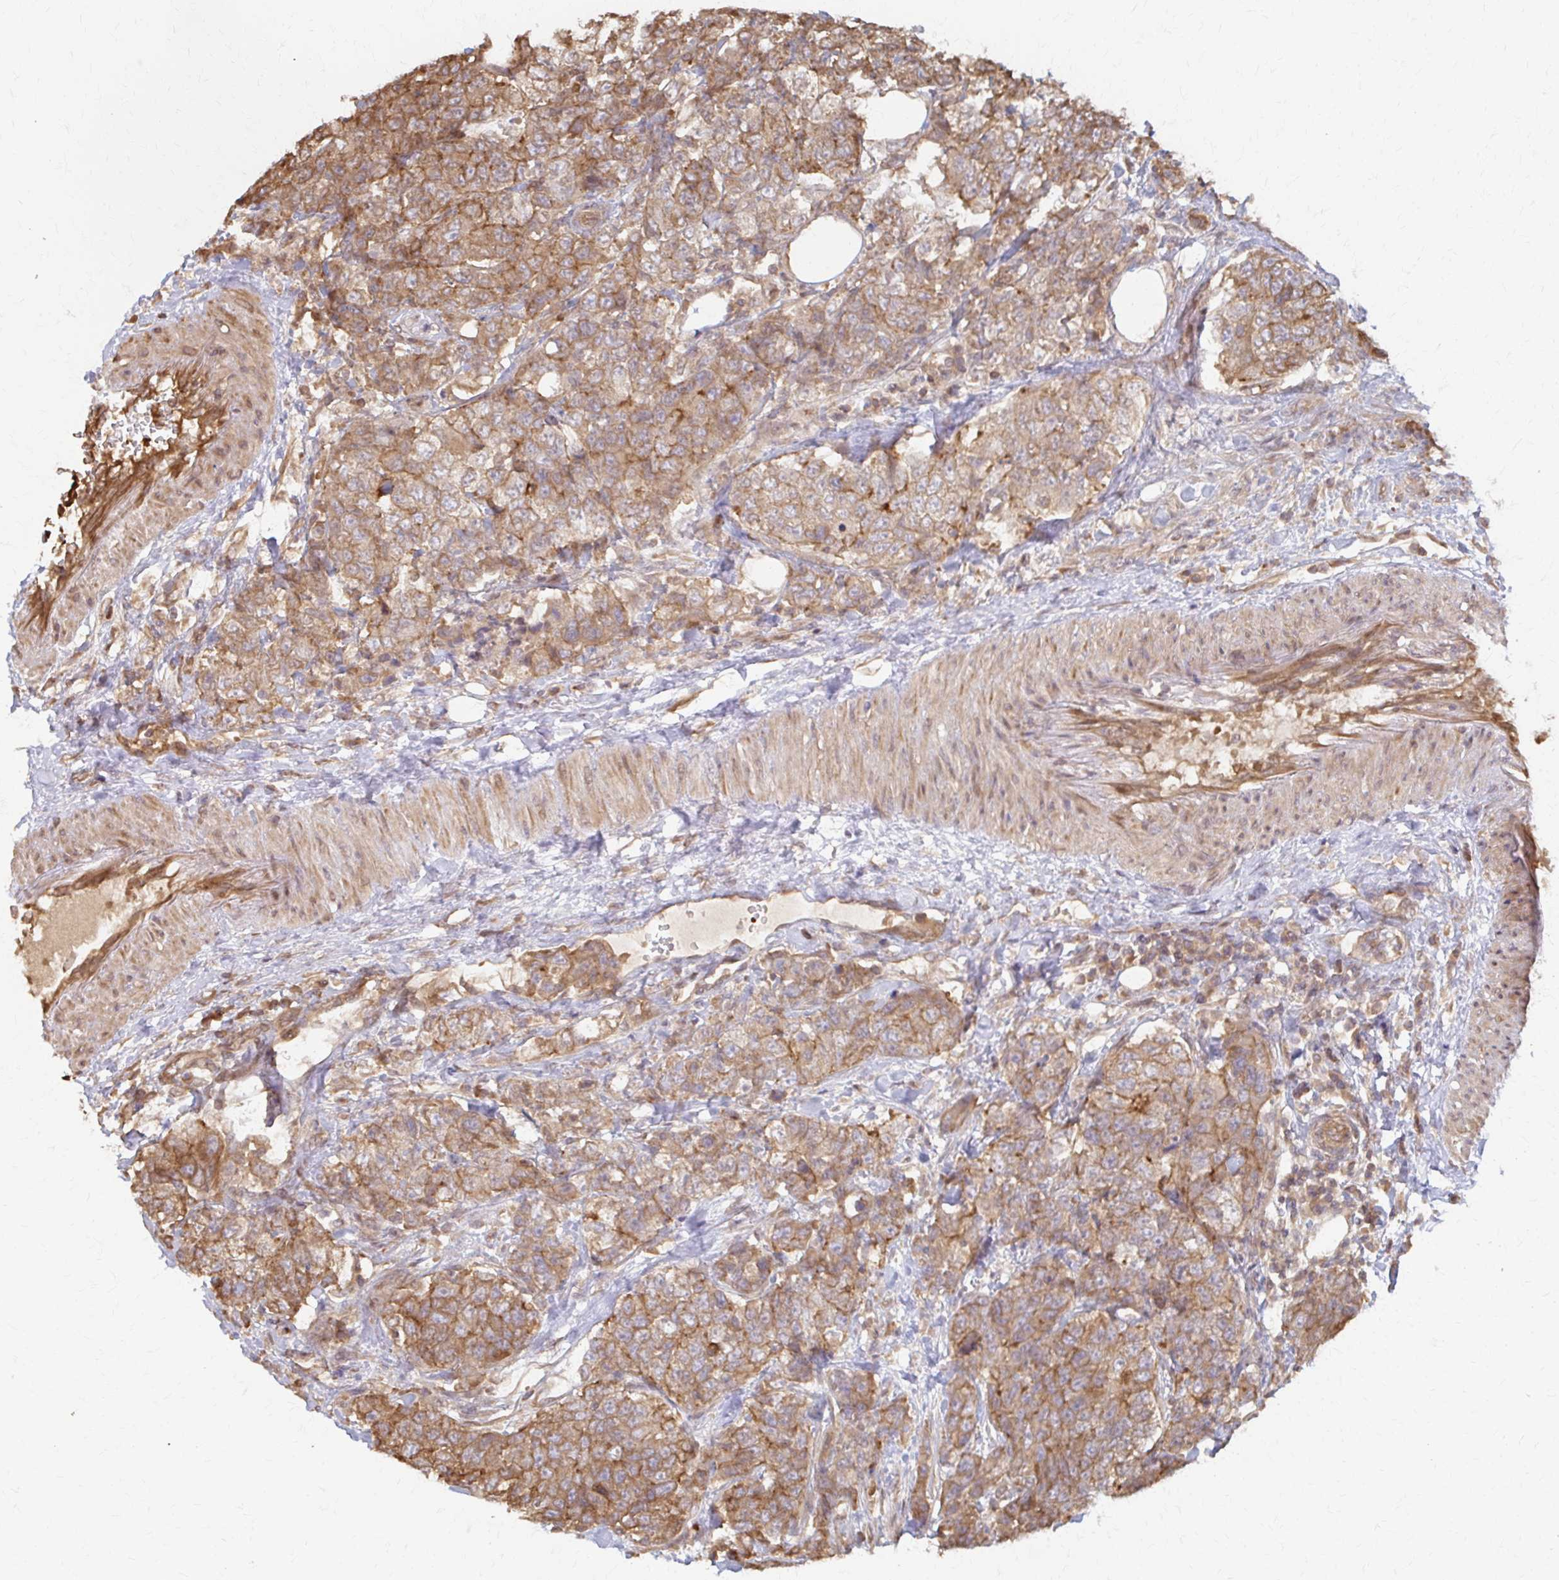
{"staining": {"intensity": "moderate", "quantity": ">75%", "location": "cytoplasmic/membranous"}, "tissue": "urothelial cancer", "cell_type": "Tumor cells", "image_type": "cancer", "snomed": [{"axis": "morphology", "description": "Urothelial carcinoma, High grade"}, {"axis": "topography", "description": "Urinary bladder"}], "caption": "The immunohistochemical stain shows moderate cytoplasmic/membranous positivity in tumor cells of urothelial cancer tissue.", "gene": "ARHGAP35", "patient": {"sex": "female", "age": 78}}